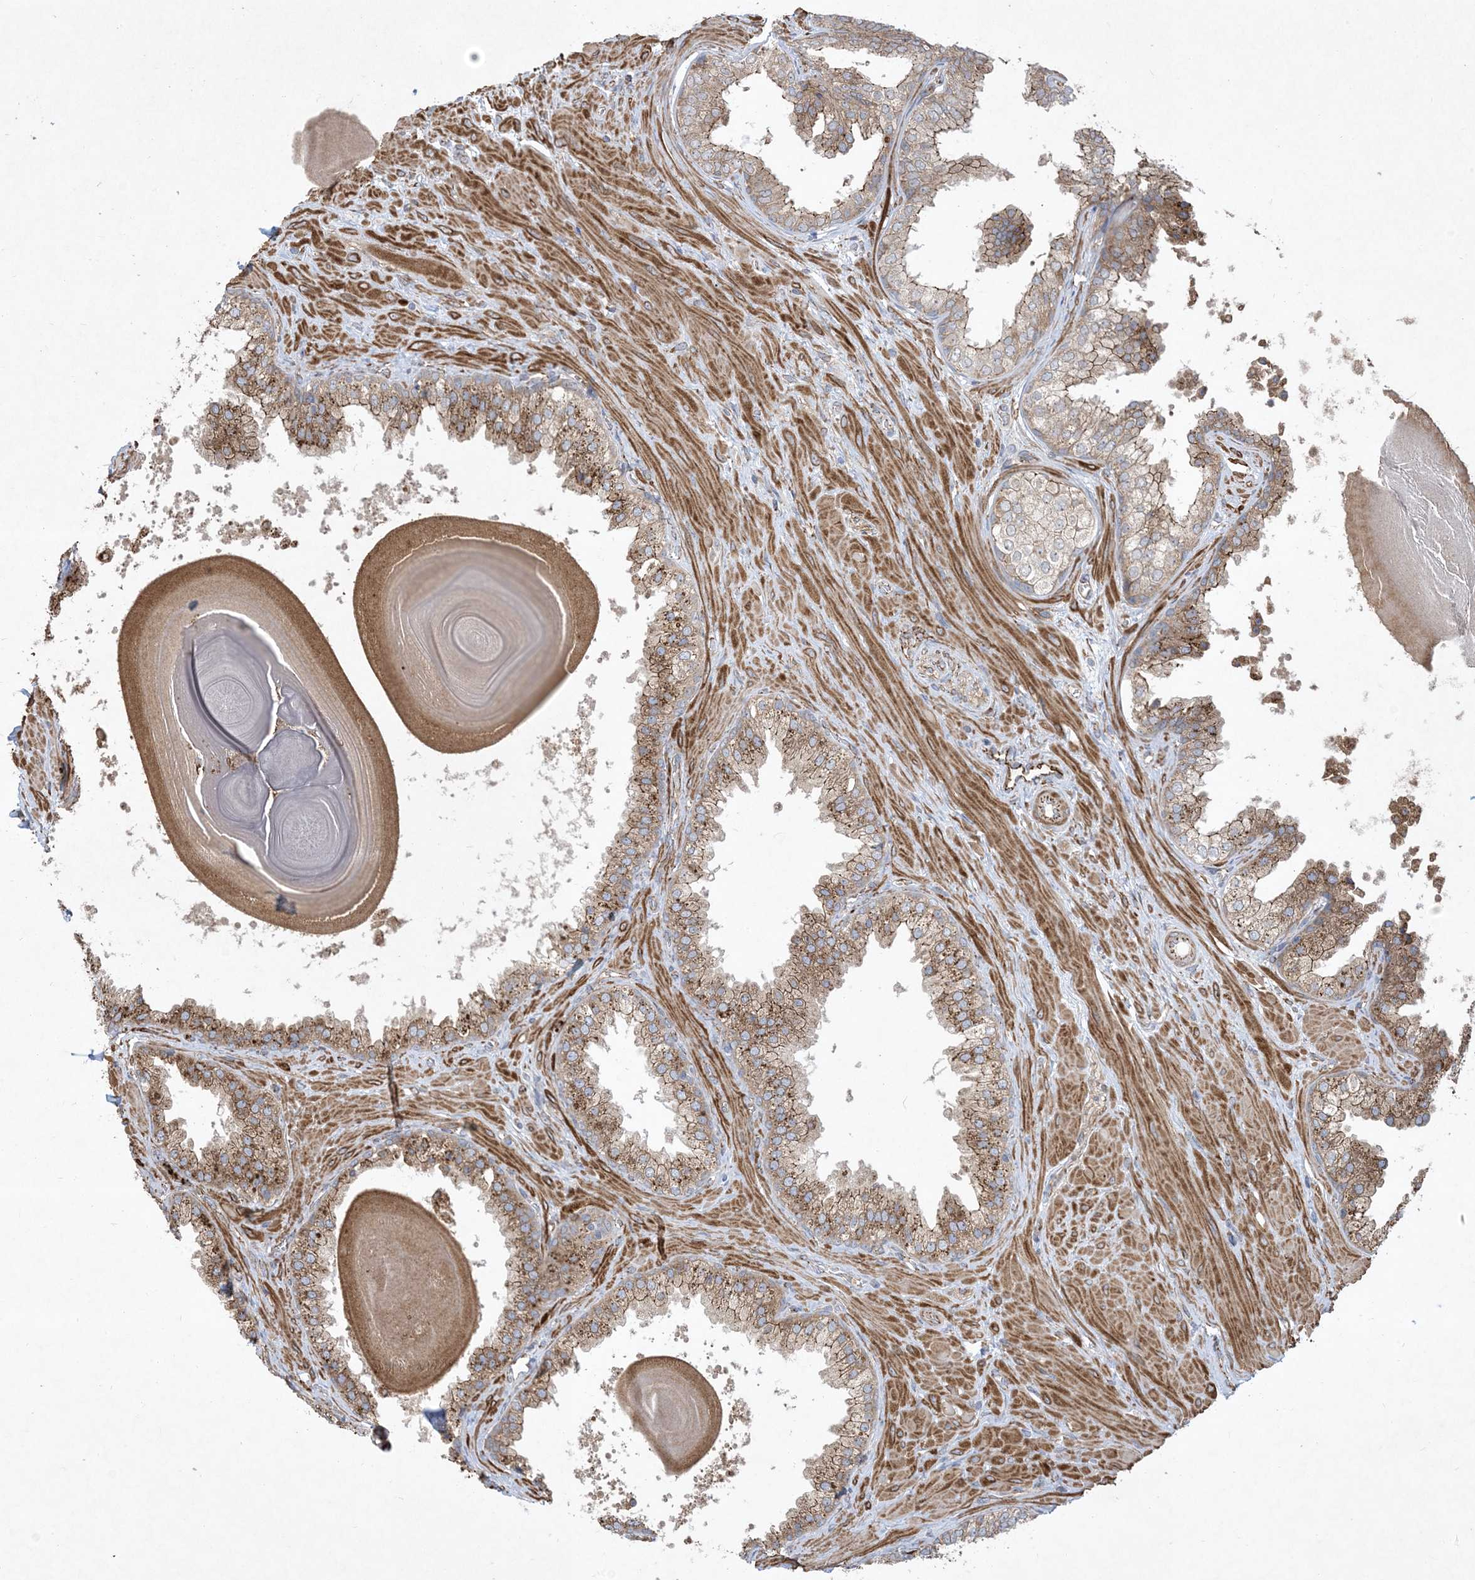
{"staining": {"intensity": "moderate", "quantity": ">75%", "location": "cytoplasmic/membranous"}, "tissue": "prostate", "cell_type": "Glandular cells", "image_type": "normal", "snomed": [{"axis": "morphology", "description": "Normal tissue, NOS"}, {"axis": "topography", "description": "Prostate"}], "caption": "High-magnification brightfield microscopy of normal prostate stained with DAB (3,3'-diaminobenzidine) (brown) and counterstained with hematoxylin (blue). glandular cells exhibit moderate cytoplasmic/membranous positivity is seen in about>75% of cells.", "gene": "OTOP1", "patient": {"sex": "male", "age": 48}}